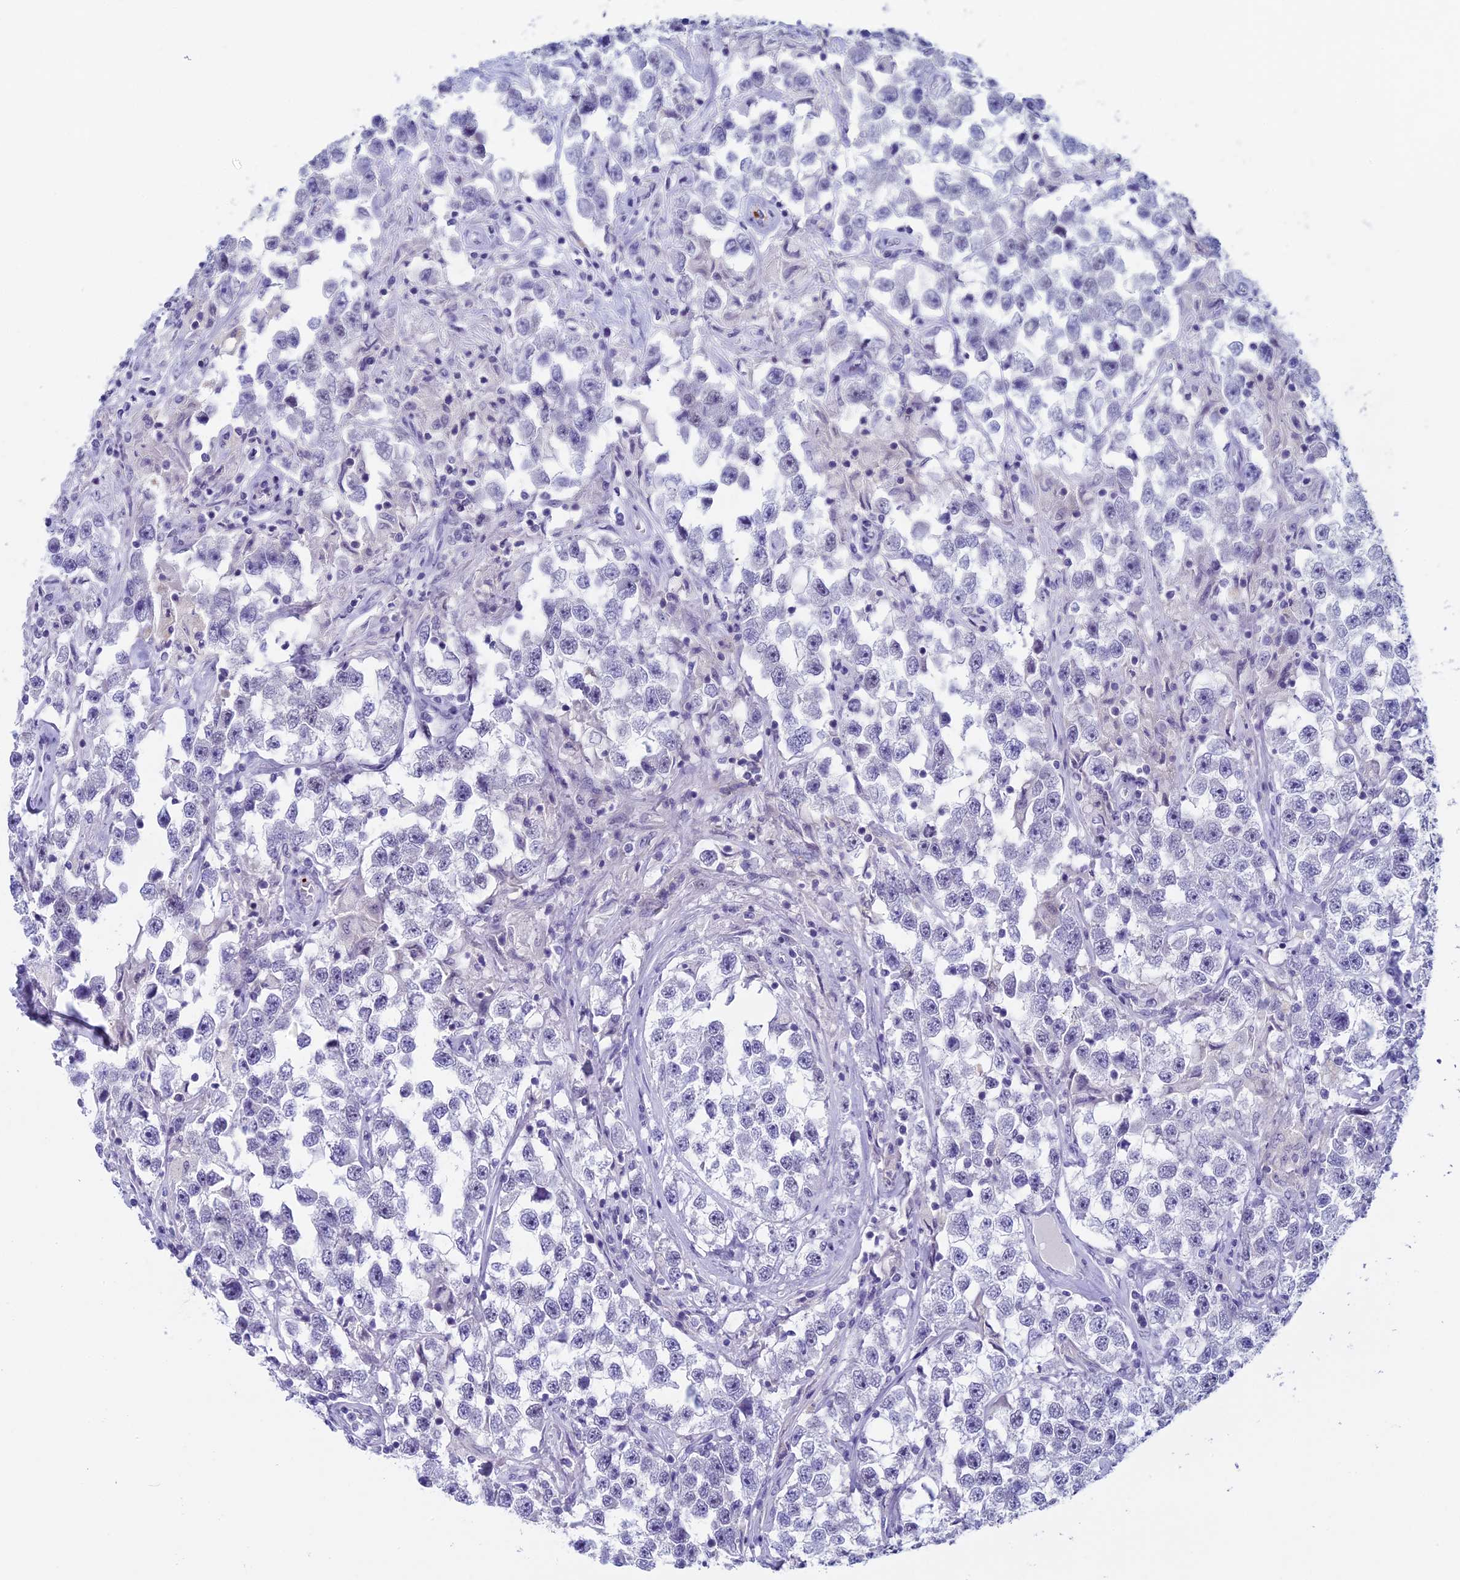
{"staining": {"intensity": "negative", "quantity": "none", "location": "none"}, "tissue": "testis cancer", "cell_type": "Tumor cells", "image_type": "cancer", "snomed": [{"axis": "morphology", "description": "Seminoma, NOS"}, {"axis": "topography", "description": "Testis"}], "caption": "A high-resolution histopathology image shows IHC staining of testis cancer, which shows no significant staining in tumor cells. (DAB (3,3'-diaminobenzidine) immunohistochemistry with hematoxylin counter stain).", "gene": "AIFM2", "patient": {"sex": "male", "age": 46}}